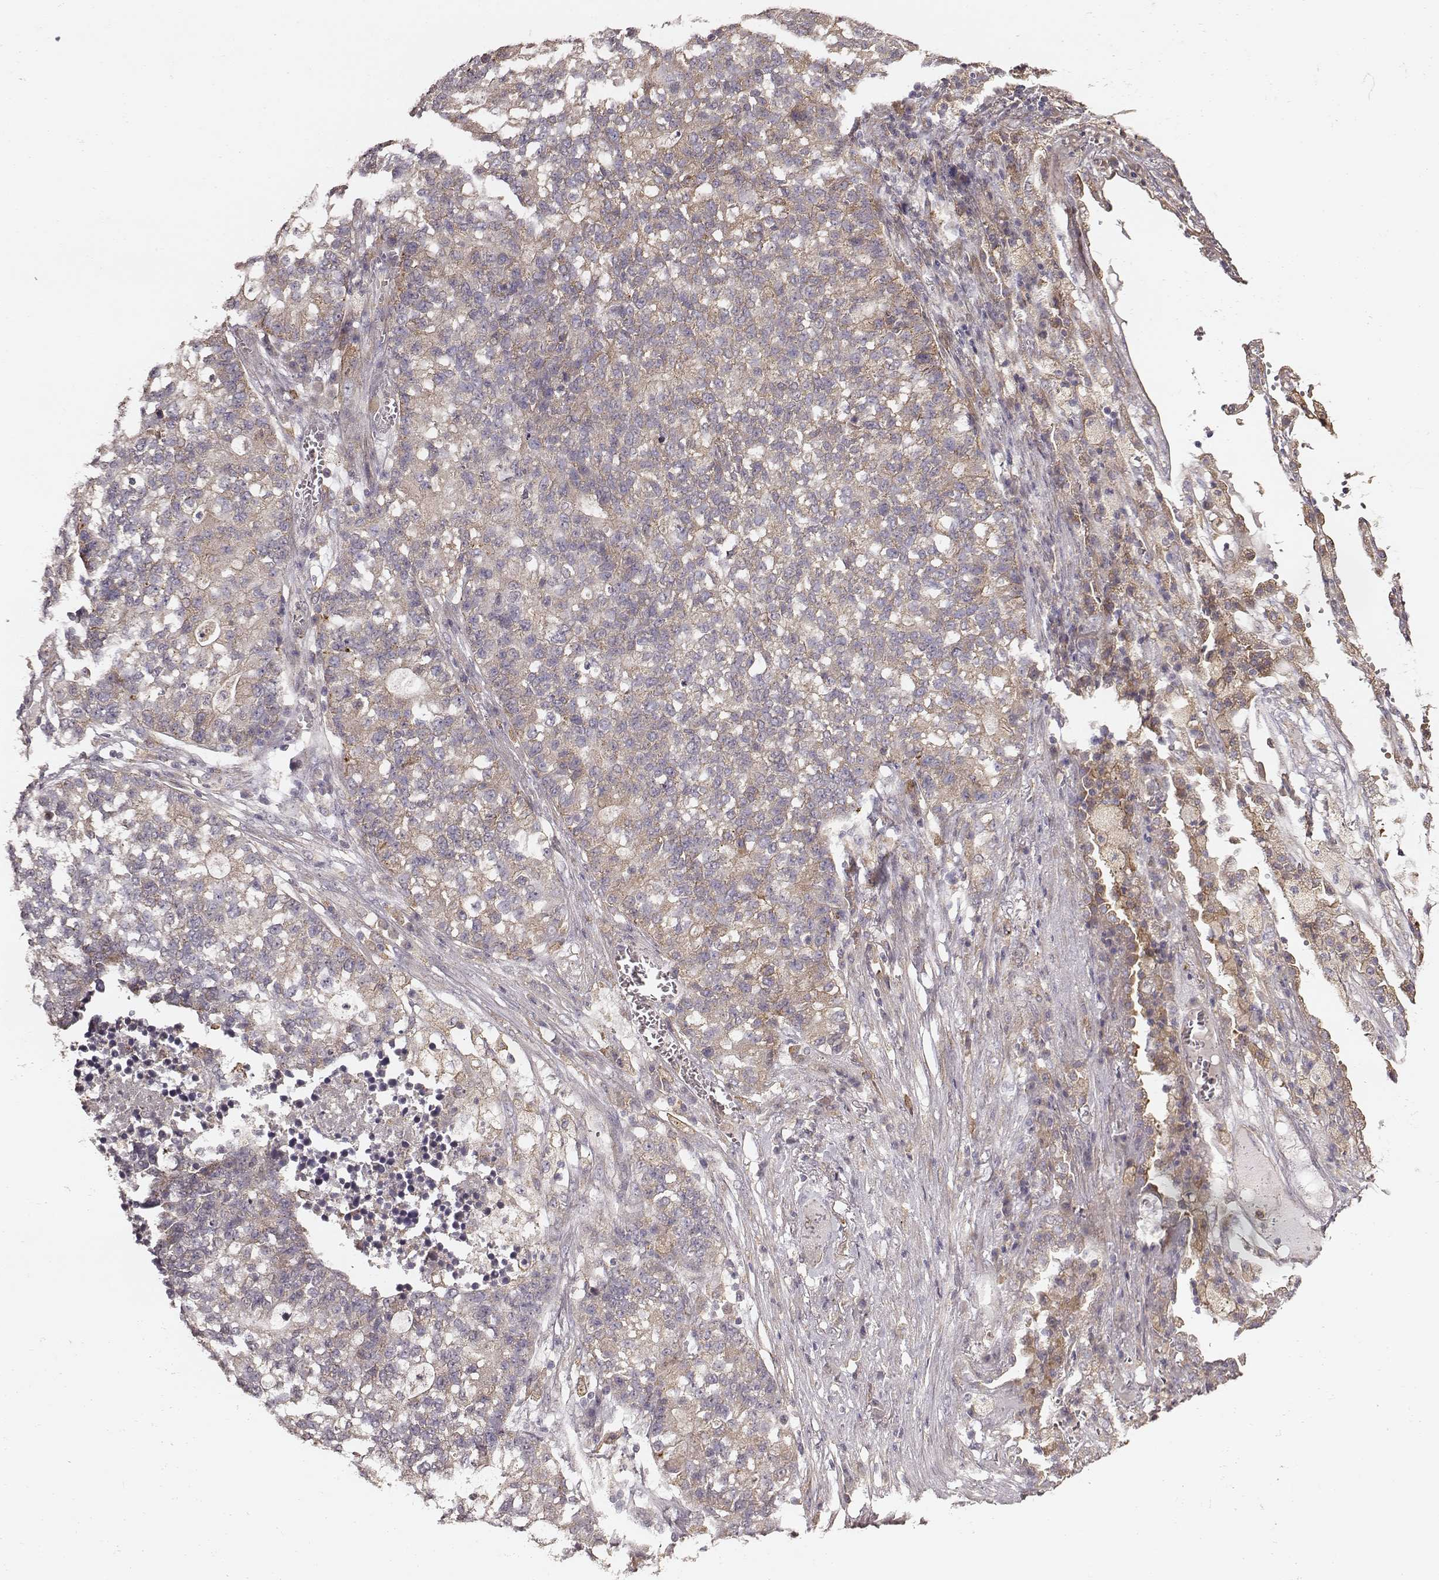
{"staining": {"intensity": "weak", "quantity": "<25%", "location": "cytoplasmic/membranous"}, "tissue": "lung cancer", "cell_type": "Tumor cells", "image_type": "cancer", "snomed": [{"axis": "morphology", "description": "Adenocarcinoma, NOS"}, {"axis": "topography", "description": "Lung"}], "caption": "Immunohistochemistry (IHC) photomicrograph of human lung cancer (adenocarcinoma) stained for a protein (brown), which reveals no positivity in tumor cells. (DAB immunohistochemistry with hematoxylin counter stain).", "gene": "VPS26A", "patient": {"sex": "male", "age": 57}}